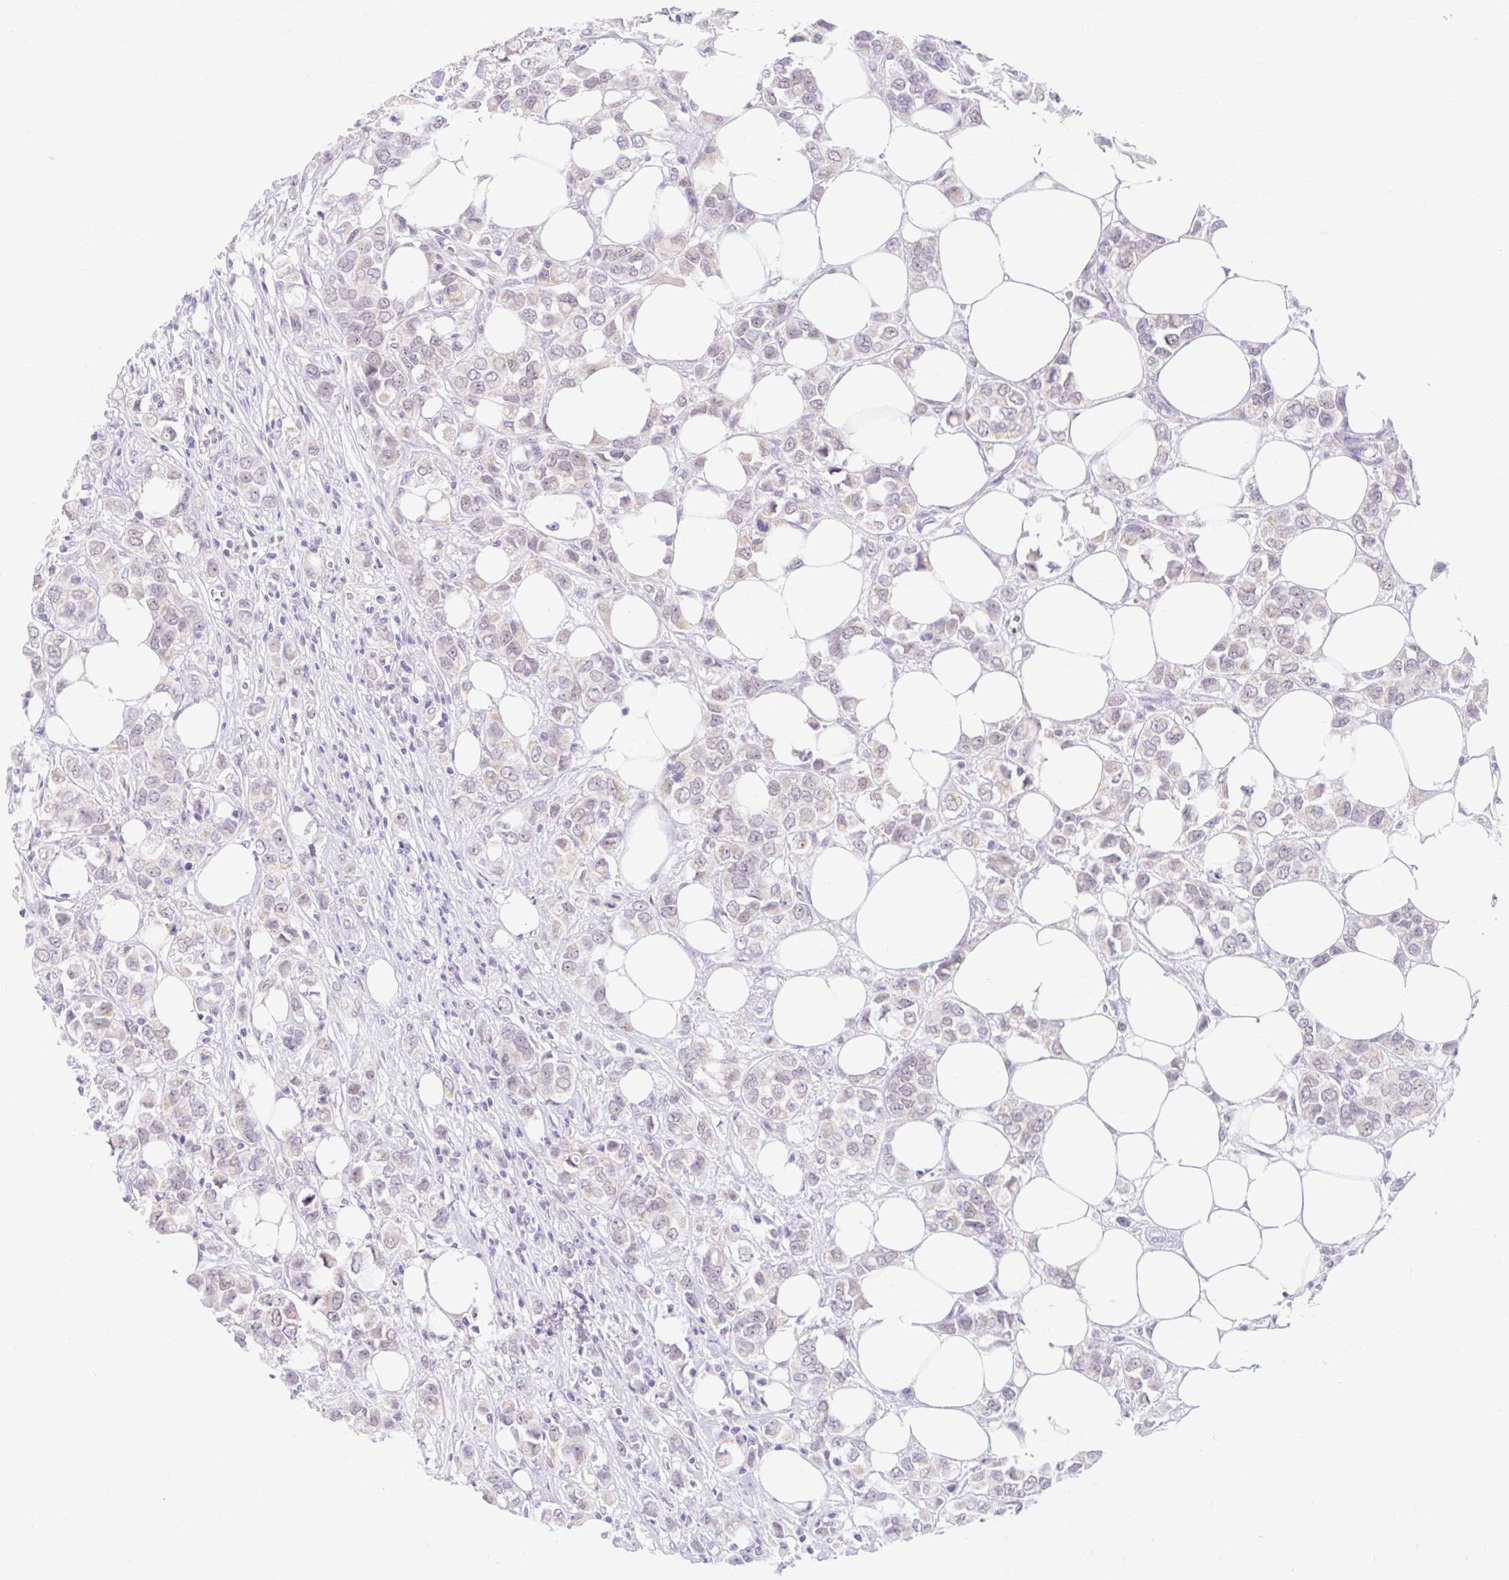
{"staining": {"intensity": "negative", "quantity": "none", "location": "none"}, "tissue": "breast cancer", "cell_type": "Tumor cells", "image_type": "cancer", "snomed": [{"axis": "morphology", "description": "Lobular carcinoma"}, {"axis": "topography", "description": "Breast"}], "caption": "IHC of lobular carcinoma (breast) shows no staining in tumor cells.", "gene": "ITPK1", "patient": {"sex": "female", "age": 91}}